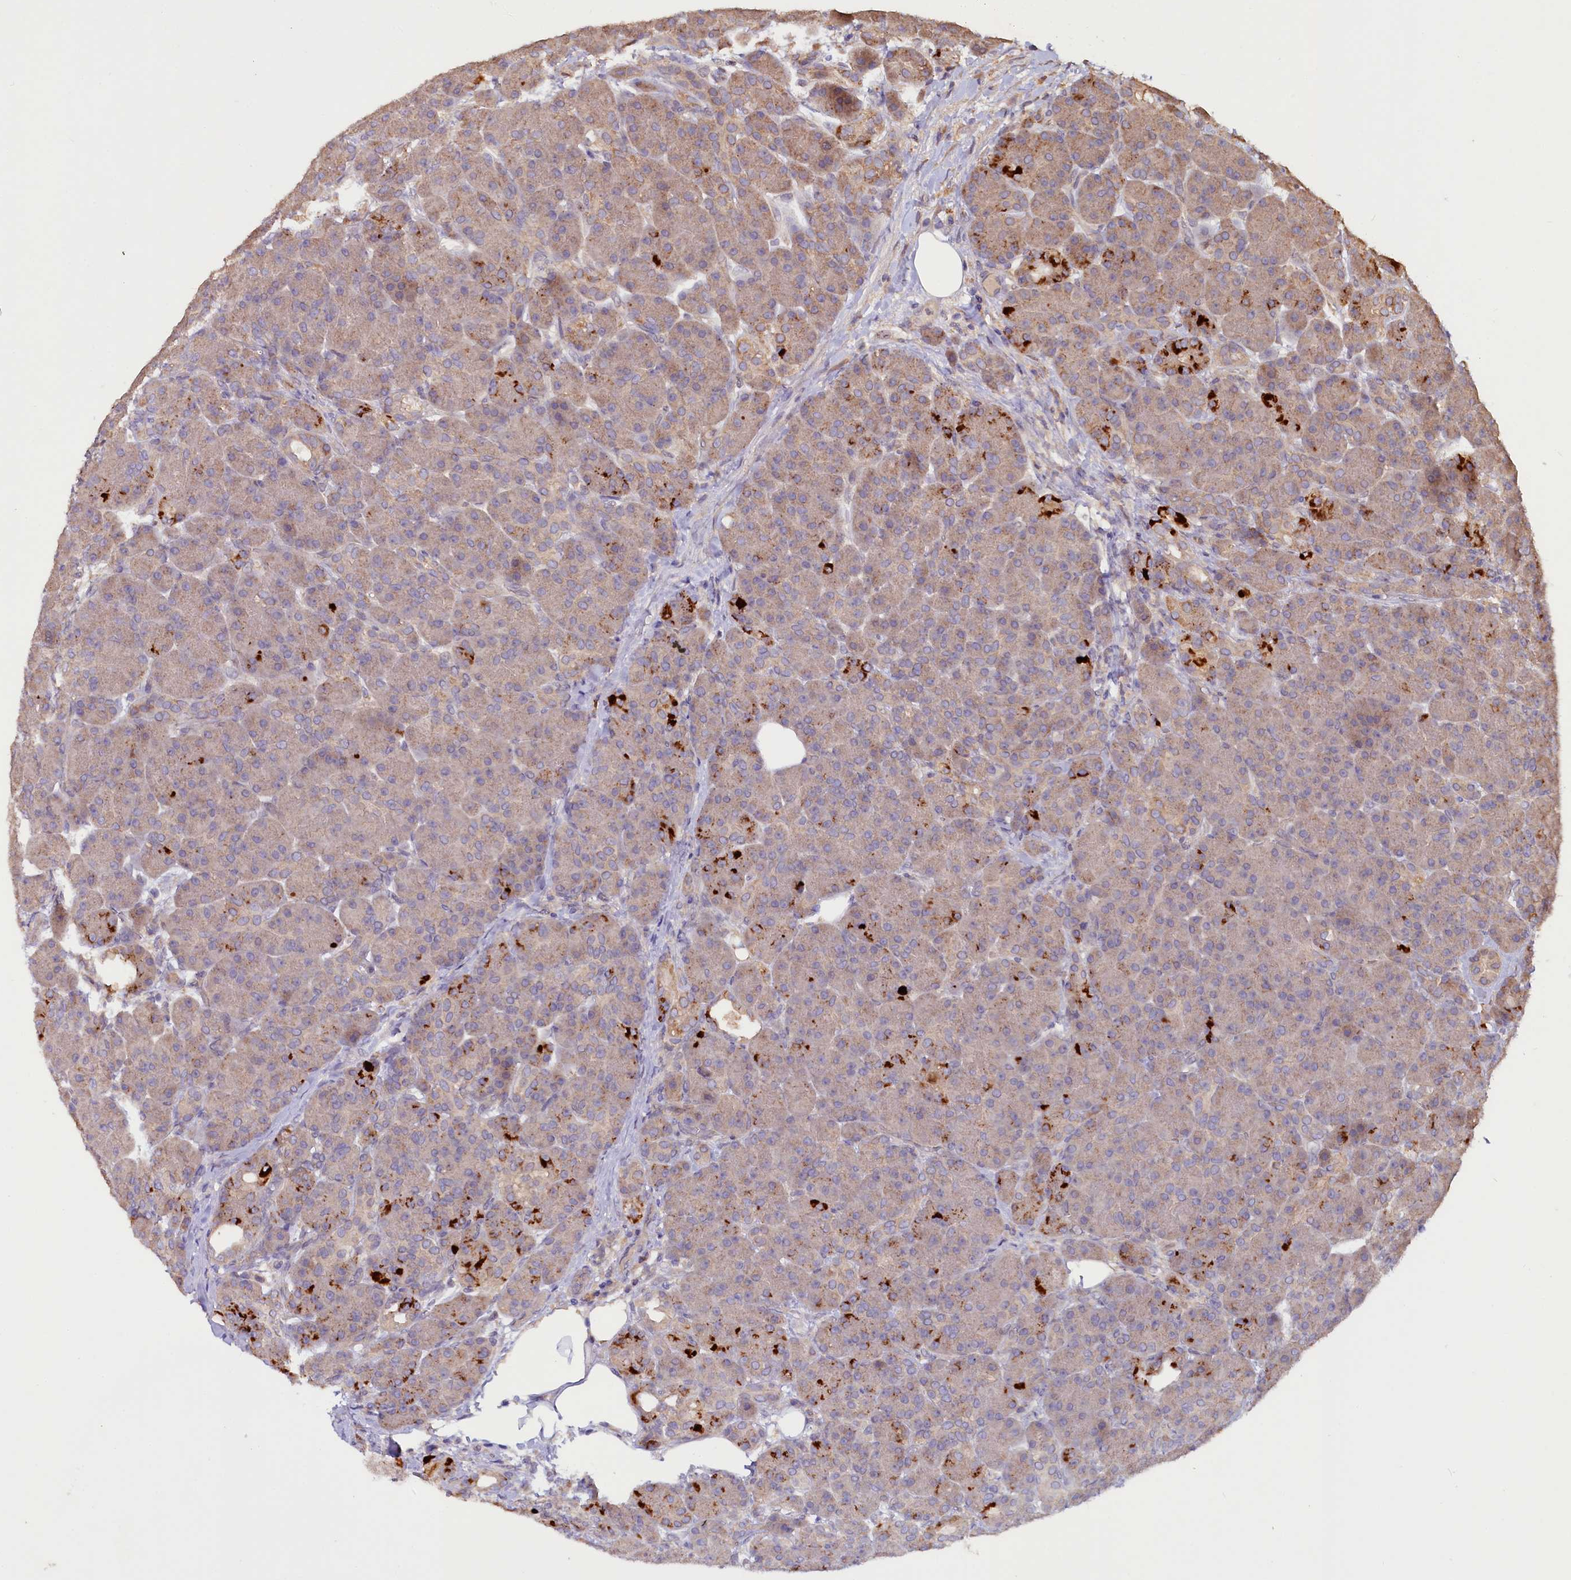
{"staining": {"intensity": "weak", "quantity": ">75%", "location": "cytoplasmic/membranous"}, "tissue": "pancreas", "cell_type": "Exocrine glandular cells", "image_type": "normal", "snomed": [{"axis": "morphology", "description": "Normal tissue, NOS"}, {"axis": "topography", "description": "Pancreas"}], "caption": "Protein expression analysis of benign human pancreas reveals weak cytoplasmic/membranous positivity in approximately >75% of exocrine glandular cells.", "gene": "ETFBKMT", "patient": {"sex": "male", "age": 63}}